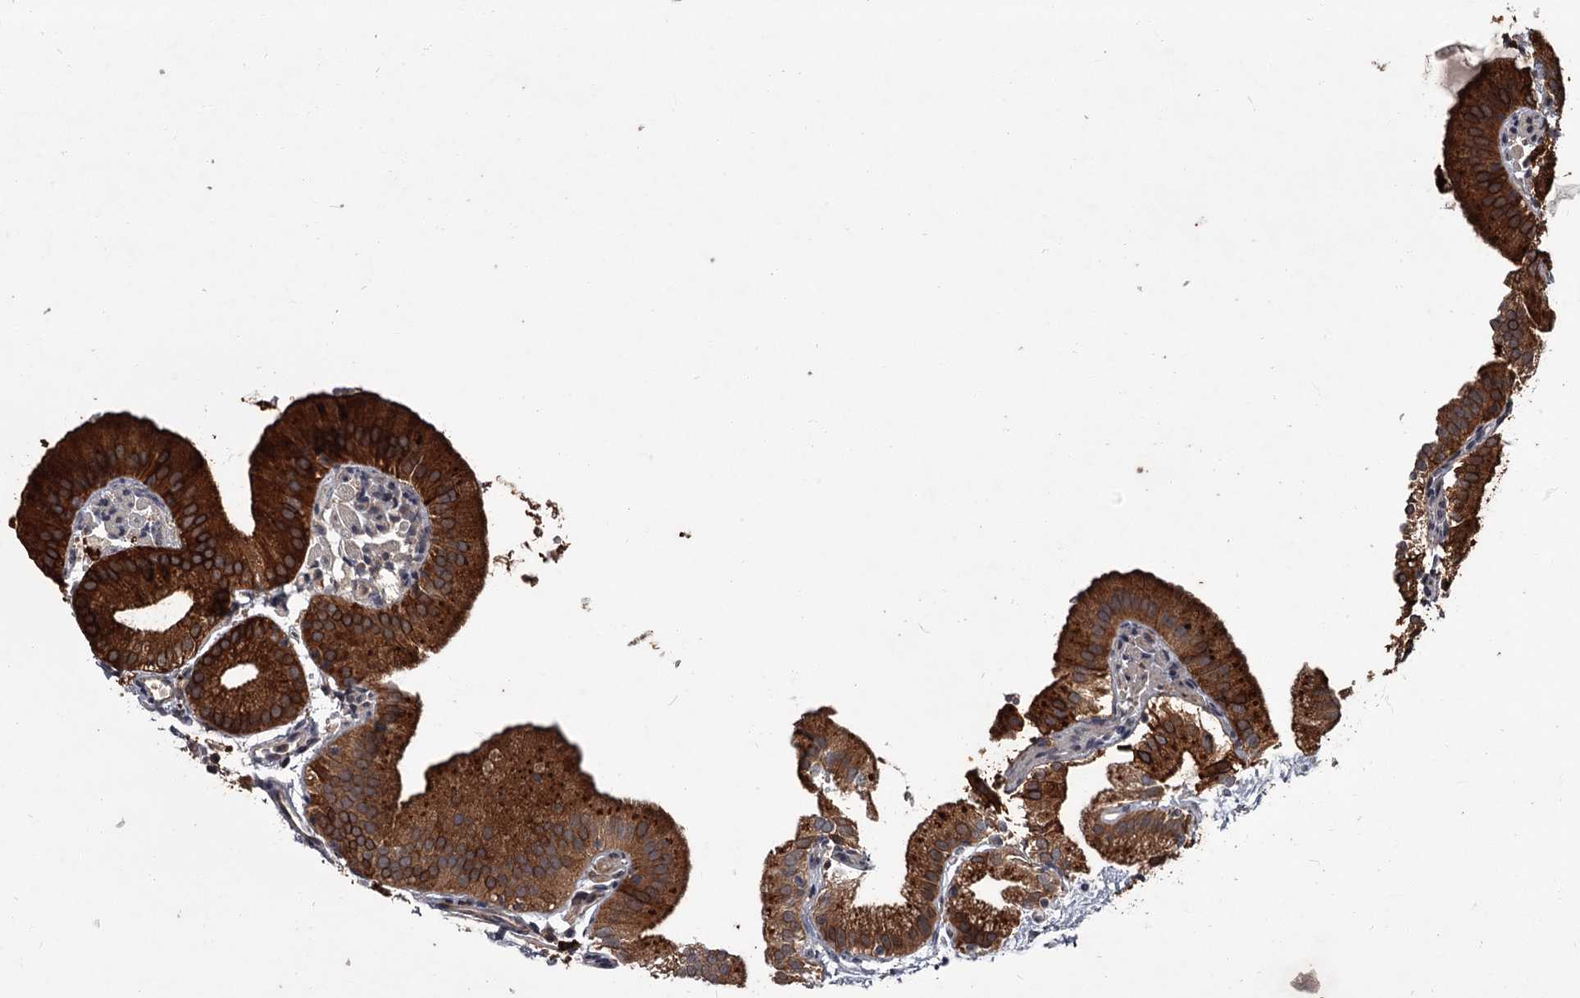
{"staining": {"intensity": "strong", "quantity": ">75%", "location": "cytoplasmic/membranous"}, "tissue": "gallbladder", "cell_type": "Glandular cells", "image_type": "normal", "snomed": [{"axis": "morphology", "description": "Normal tissue, NOS"}, {"axis": "topography", "description": "Gallbladder"}], "caption": "A high amount of strong cytoplasmic/membranous positivity is seen in about >75% of glandular cells in unremarkable gallbladder. Nuclei are stained in blue.", "gene": "UNC93B1", "patient": {"sex": "male", "age": 55}}